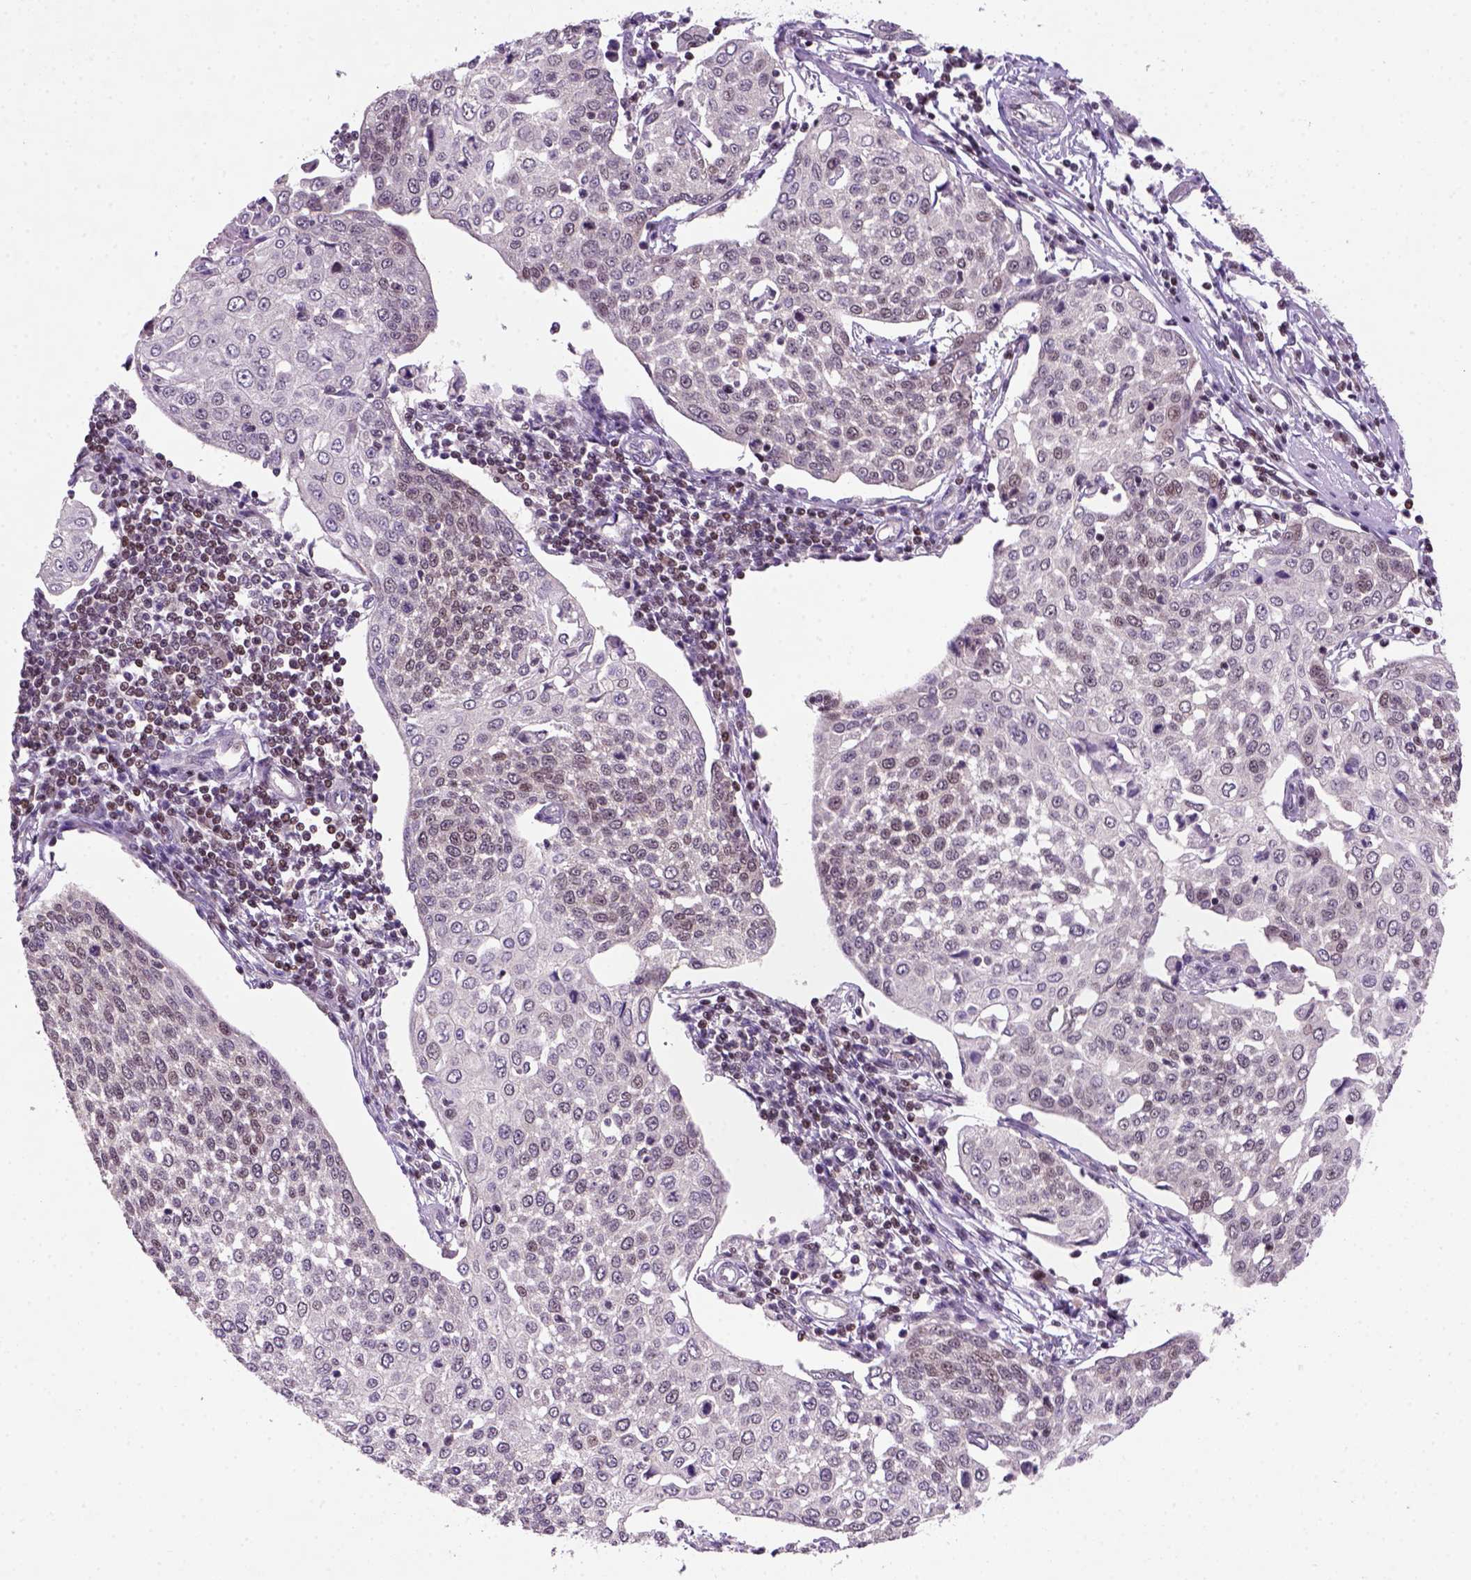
{"staining": {"intensity": "weak", "quantity": "25%-75%", "location": "nuclear"}, "tissue": "cervical cancer", "cell_type": "Tumor cells", "image_type": "cancer", "snomed": [{"axis": "morphology", "description": "Squamous cell carcinoma, NOS"}, {"axis": "topography", "description": "Cervix"}], "caption": "Immunohistochemical staining of human cervical cancer reveals low levels of weak nuclear staining in about 25%-75% of tumor cells.", "gene": "MGMT", "patient": {"sex": "female", "age": 34}}